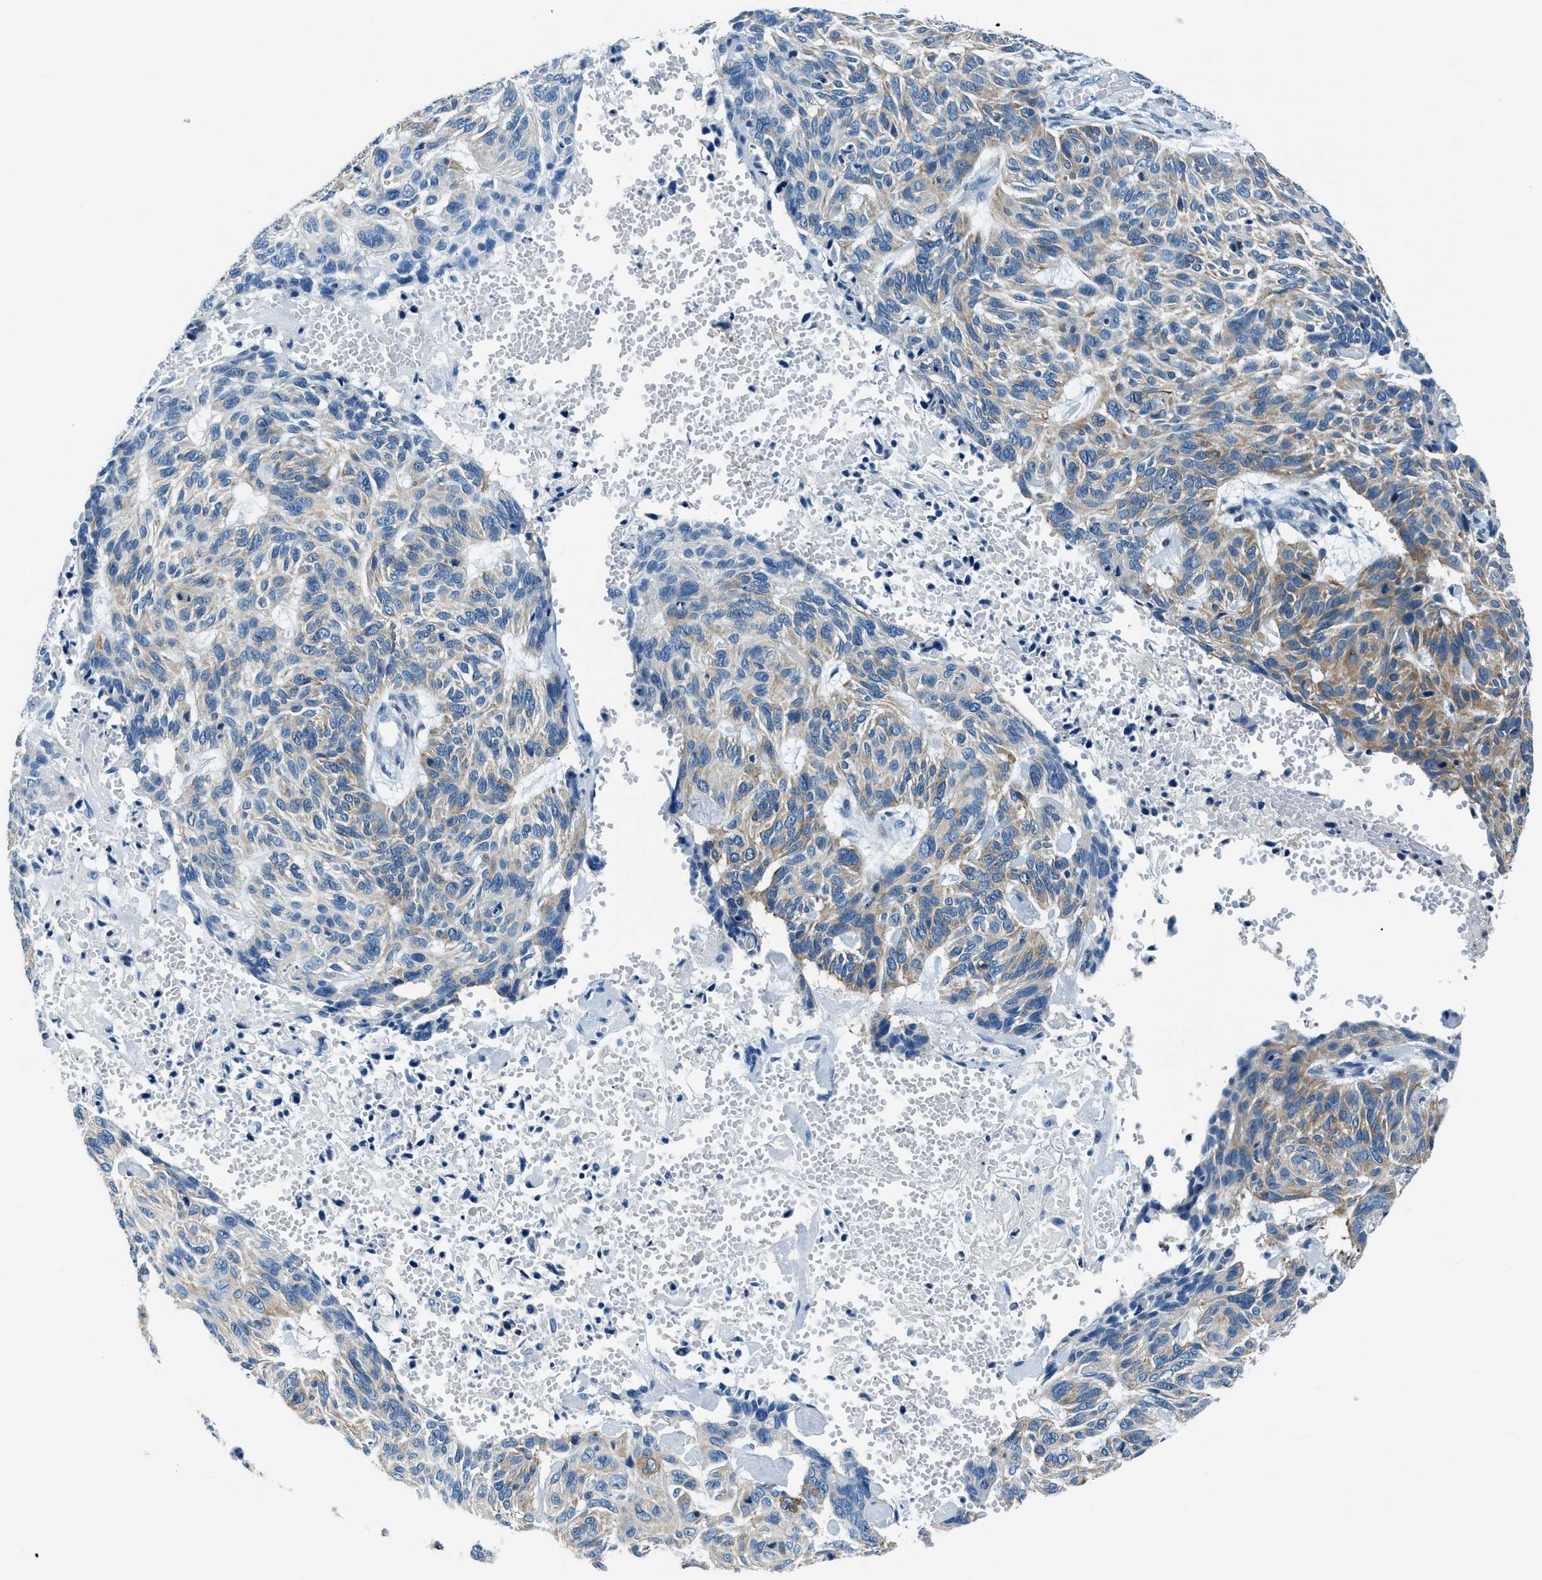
{"staining": {"intensity": "moderate", "quantity": "25%-75%", "location": "cytoplasmic/membranous"}, "tissue": "skin cancer", "cell_type": "Tumor cells", "image_type": "cancer", "snomed": [{"axis": "morphology", "description": "Basal cell carcinoma"}, {"axis": "topography", "description": "Skin"}], "caption": "Tumor cells reveal moderate cytoplasmic/membranous positivity in approximately 25%-75% of cells in skin cancer.", "gene": "UBAC2", "patient": {"sex": "male", "age": 85}}